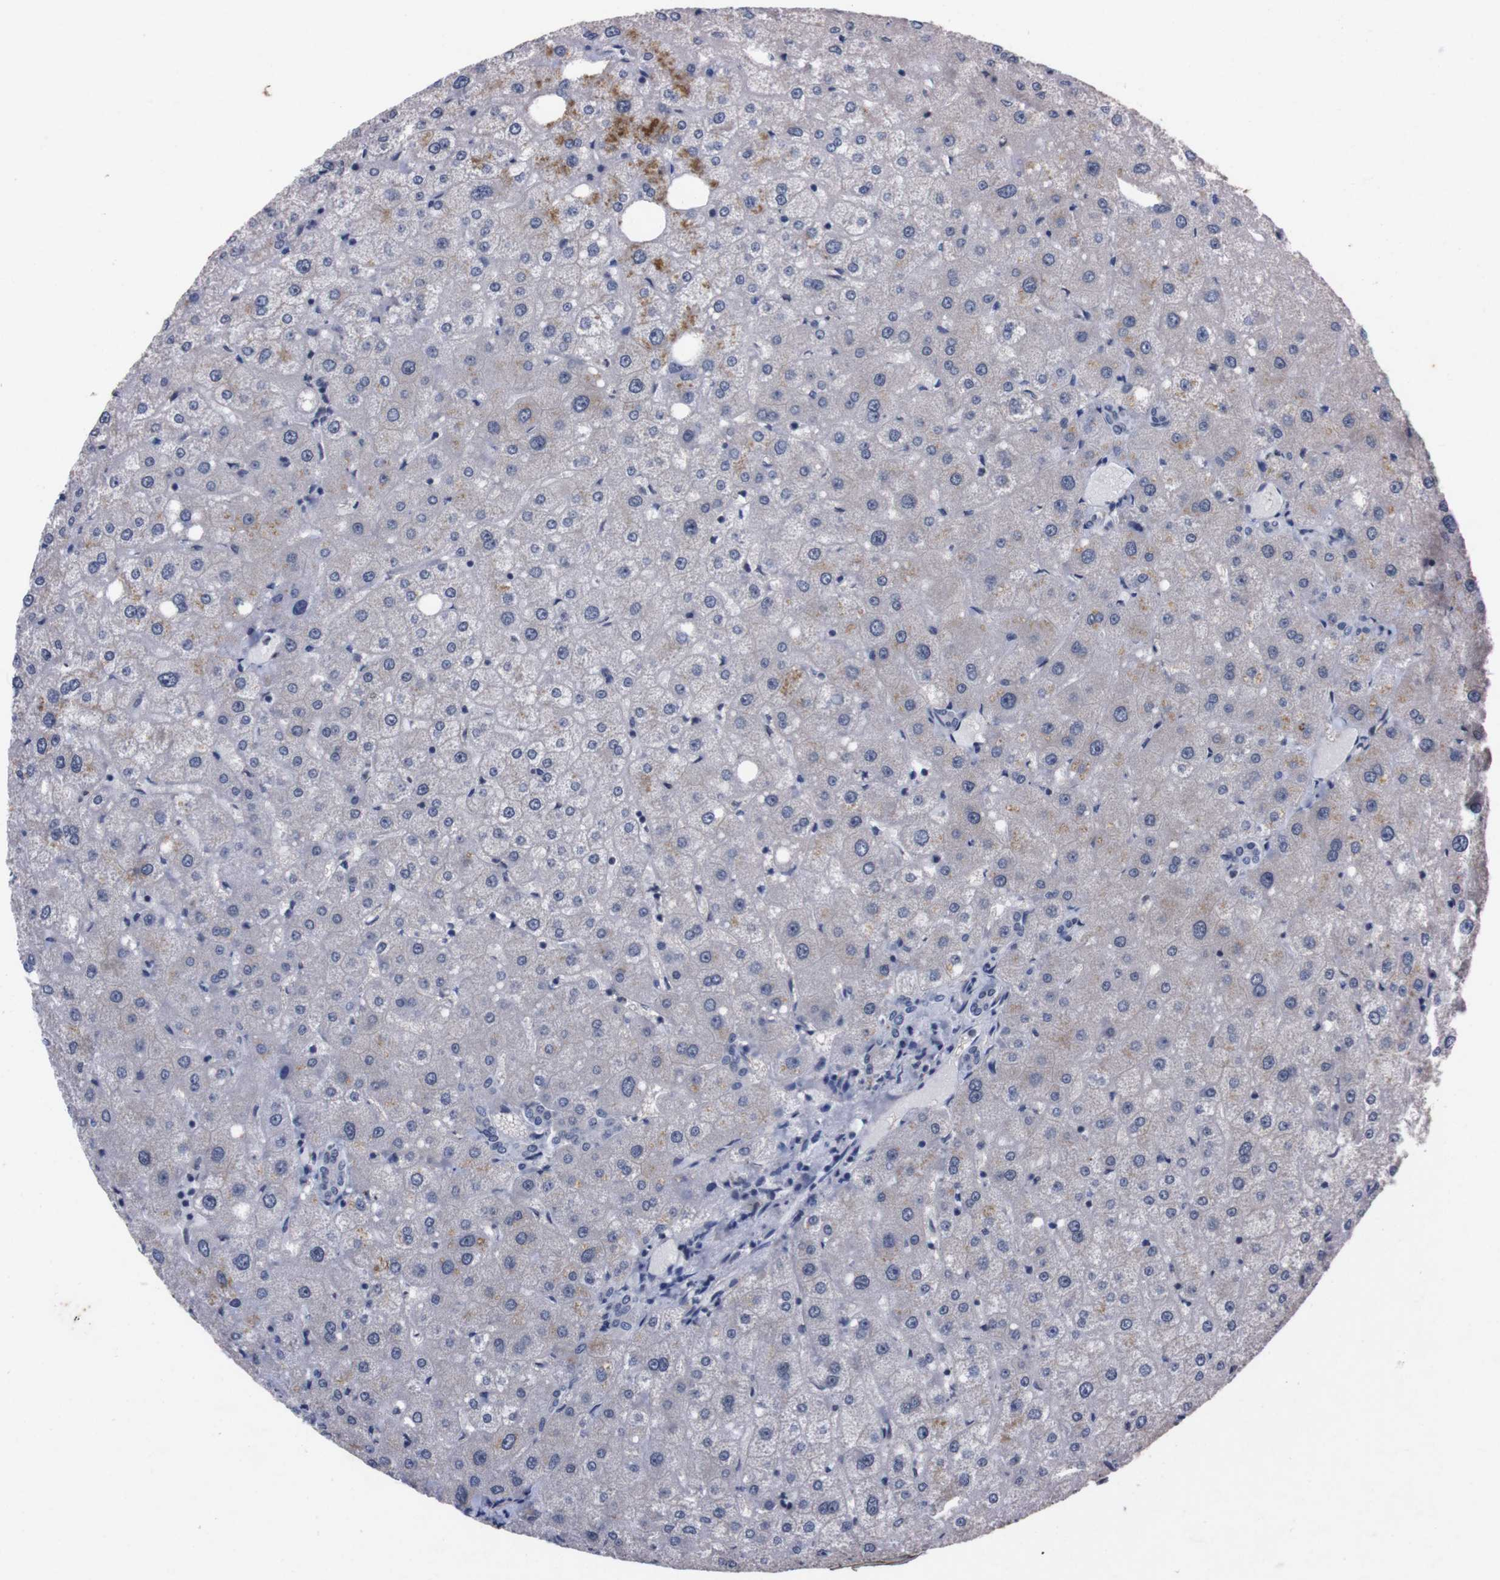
{"staining": {"intensity": "negative", "quantity": "none", "location": "none"}, "tissue": "liver", "cell_type": "Cholangiocytes", "image_type": "normal", "snomed": [{"axis": "morphology", "description": "Normal tissue, NOS"}, {"axis": "topography", "description": "Liver"}], "caption": "This is a photomicrograph of IHC staining of normal liver, which shows no positivity in cholangiocytes.", "gene": "TNFRSF21", "patient": {"sex": "male", "age": 73}}